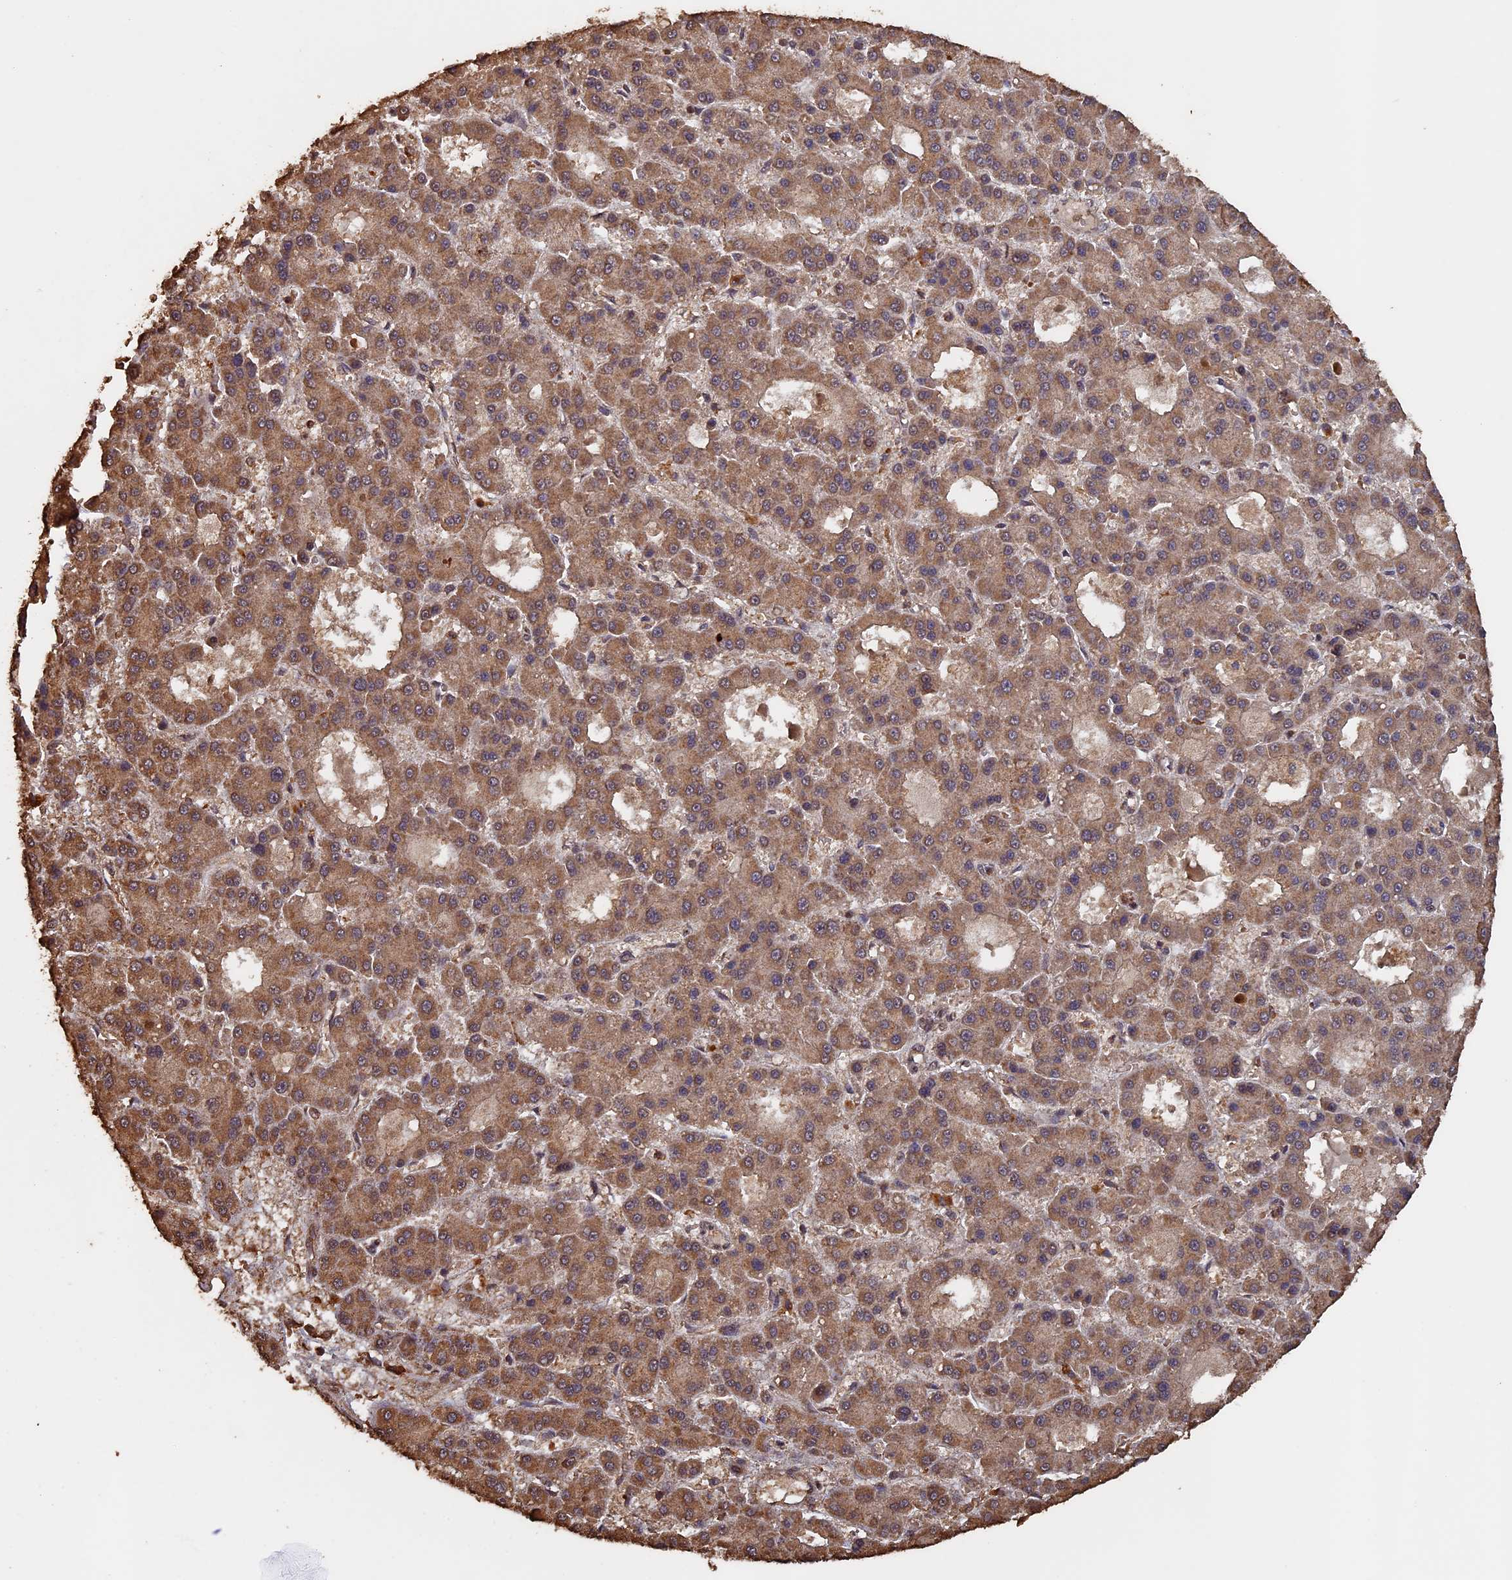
{"staining": {"intensity": "moderate", "quantity": ">75%", "location": "cytoplasmic/membranous"}, "tissue": "liver cancer", "cell_type": "Tumor cells", "image_type": "cancer", "snomed": [{"axis": "morphology", "description": "Carcinoma, Hepatocellular, NOS"}, {"axis": "topography", "description": "Liver"}], "caption": "A high-resolution image shows immunohistochemistry (IHC) staining of liver hepatocellular carcinoma, which shows moderate cytoplasmic/membranous expression in approximately >75% of tumor cells. The staining is performed using DAB brown chromogen to label protein expression. The nuclei are counter-stained blue using hematoxylin.", "gene": "HUNK", "patient": {"sex": "male", "age": 70}}